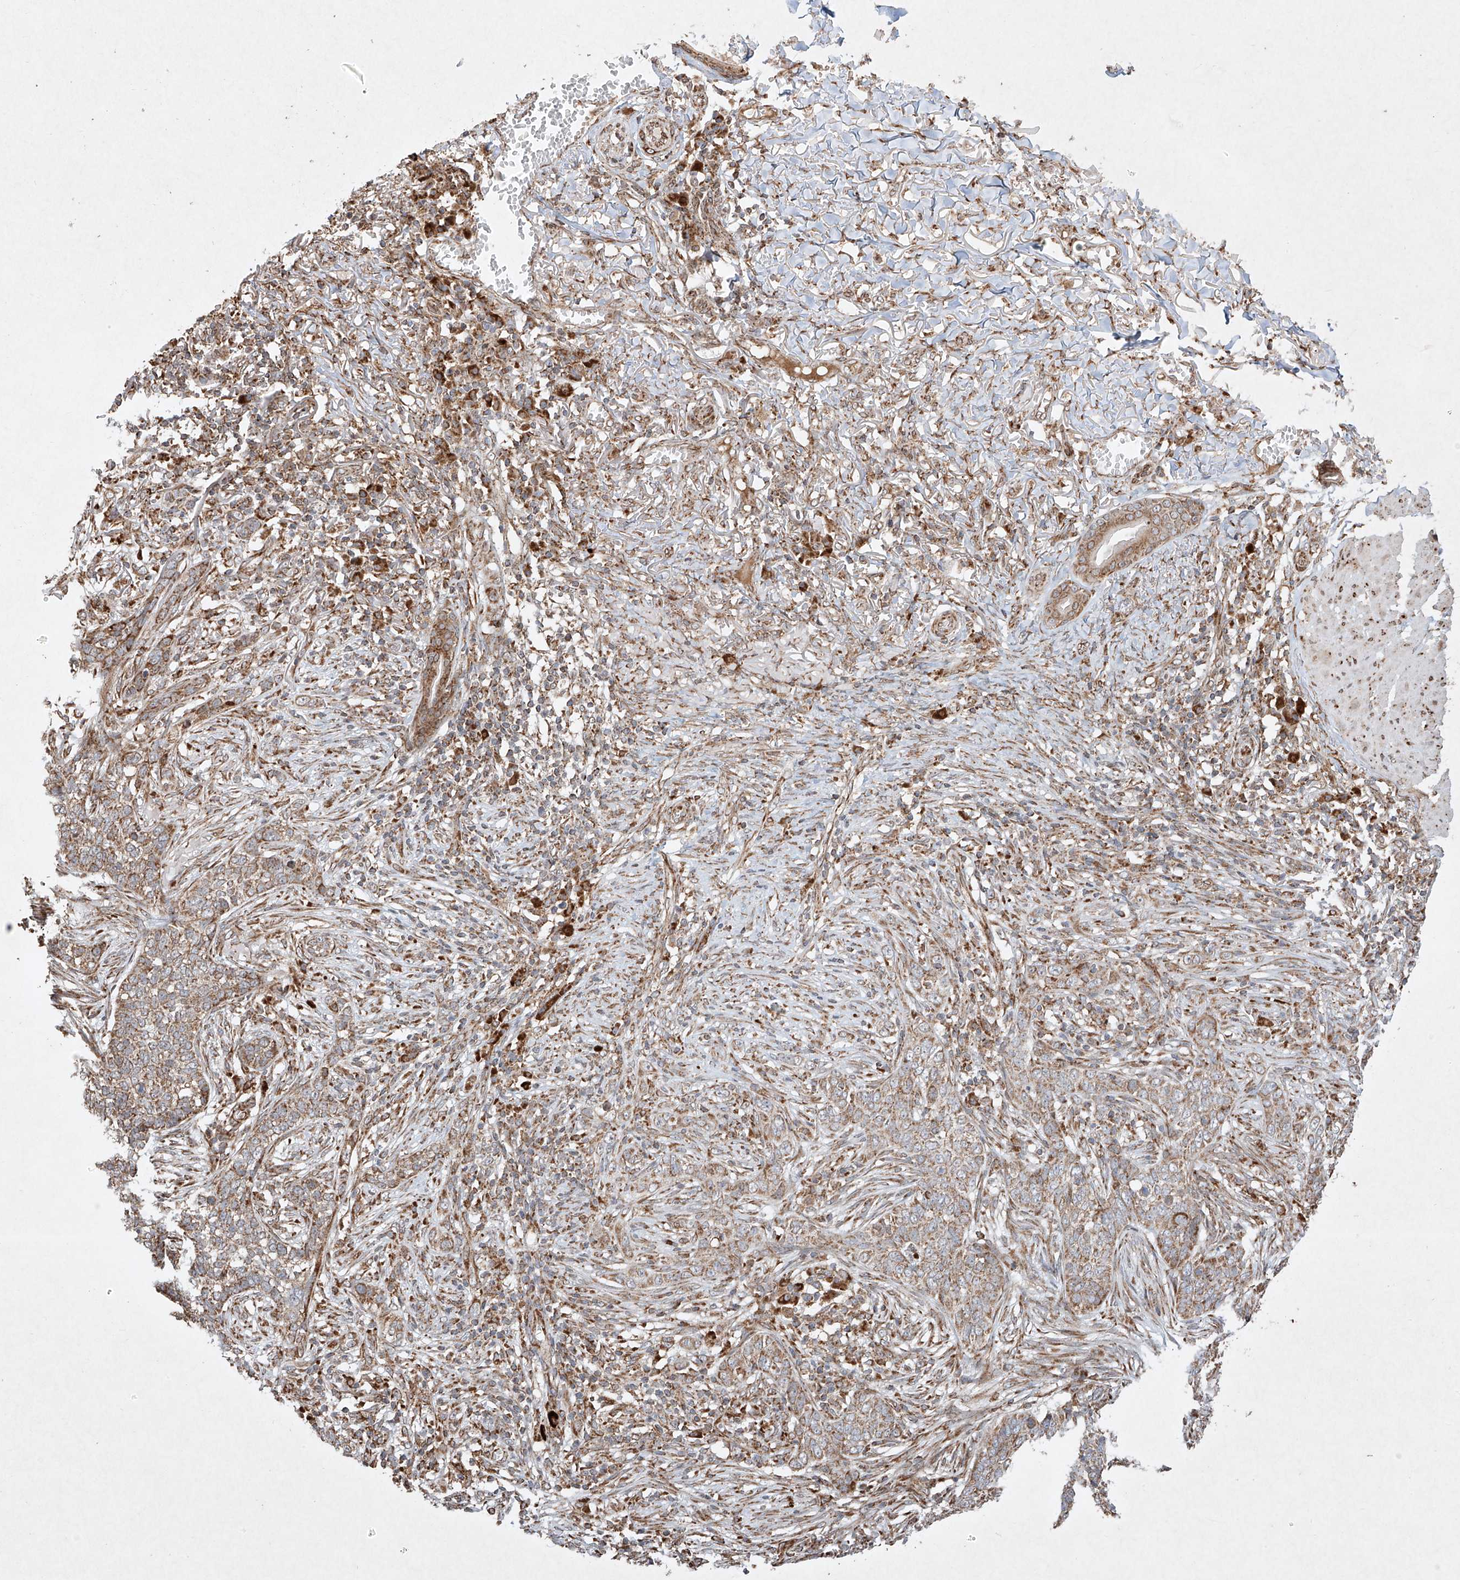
{"staining": {"intensity": "moderate", "quantity": ">75%", "location": "cytoplasmic/membranous"}, "tissue": "skin cancer", "cell_type": "Tumor cells", "image_type": "cancer", "snomed": [{"axis": "morphology", "description": "Basal cell carcinoma"}, {"axis": "topography", "description": "Skin"}], "caption": "Skin basal cell carcinoma was stained to show a protein in brown. There is medium levels of moderate cytoplasmic/membranous expression in approximately >75% of tumor cells. The protein of interest is shown in brown color, while the nuclei are stained blue.", "gene": "SEMA3B", "patient": {"sex": "male", "age": 85}}